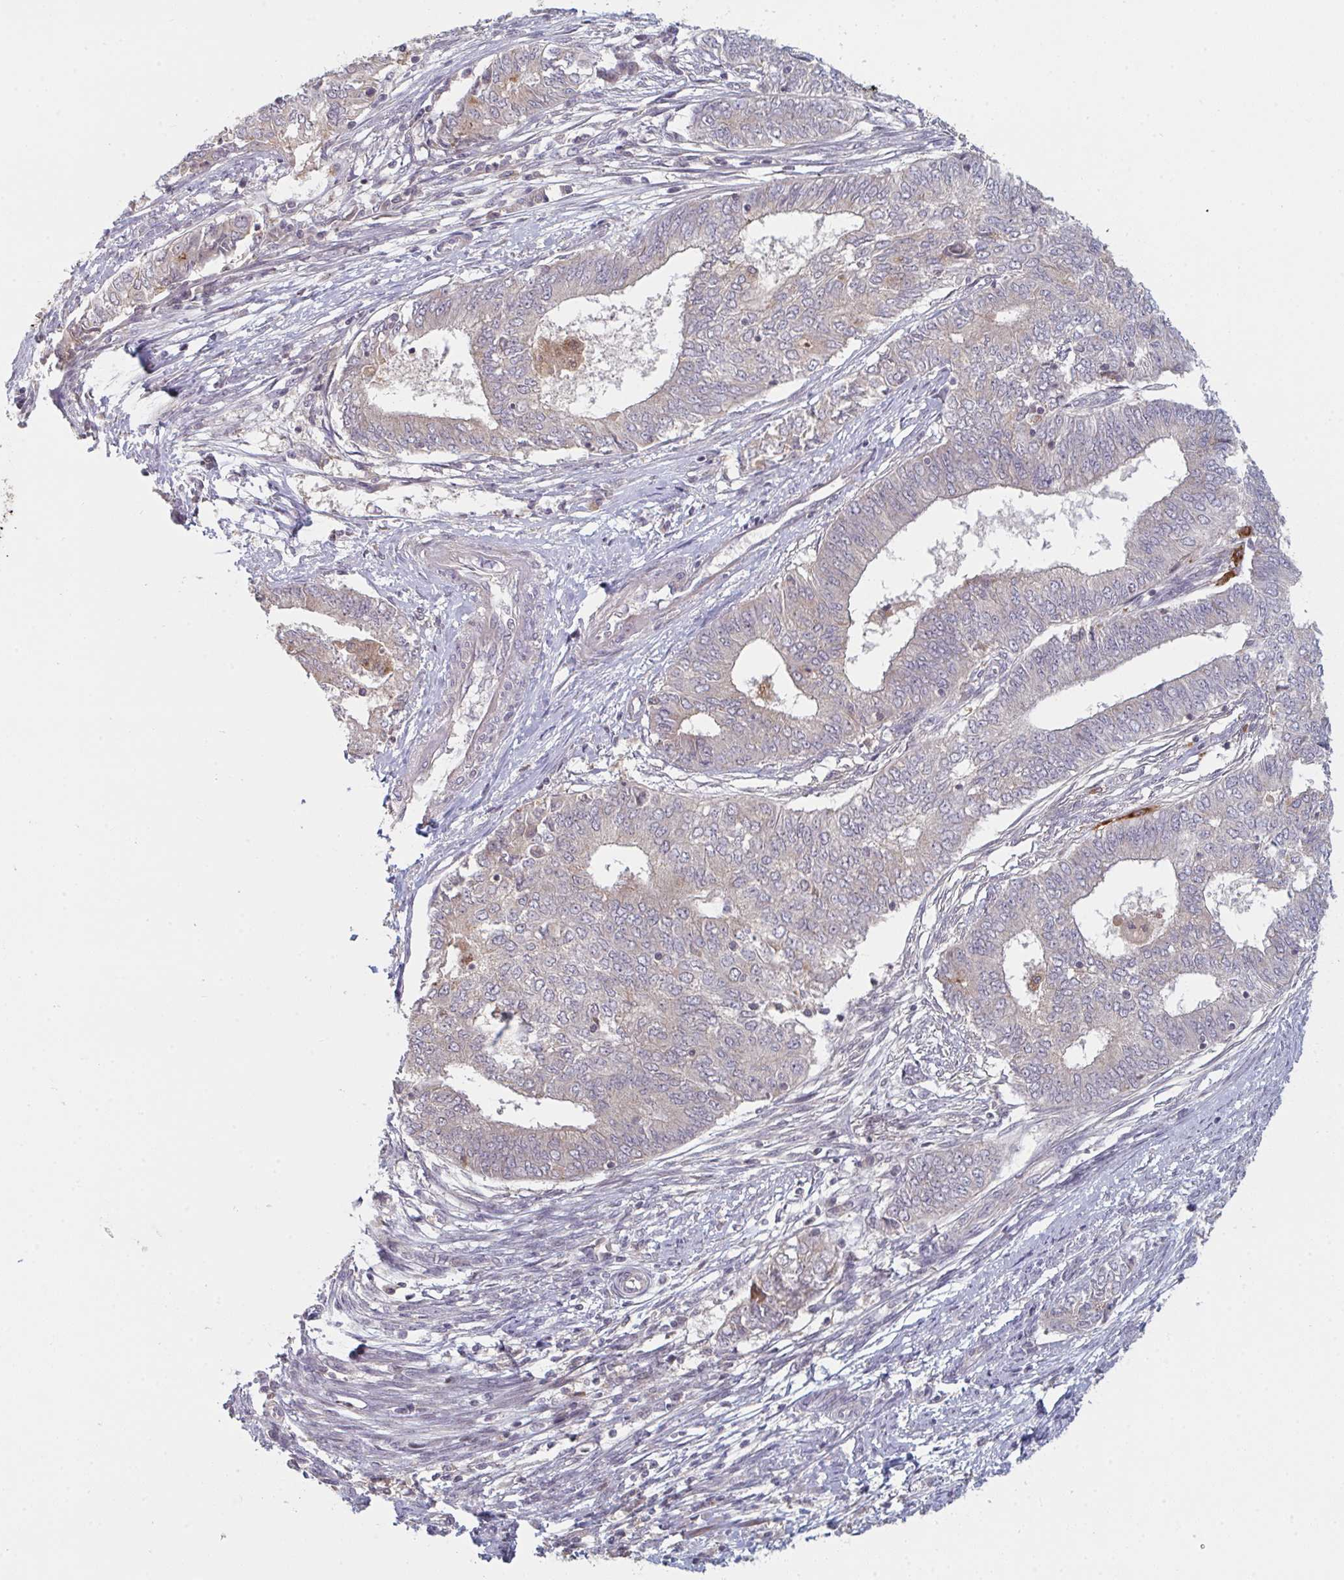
{"staining": {"intensity": "negative", "quantity": "none", "location": "none"}, "tissue": "endometrial cancer", "cell_type": "Tumor cells", "image_type": "cancer", "snomed": [{"axis": "morphology", "description": "Adenocarcinoma, NOS"}, {"axis": "topography", "description": "Endometrium"}], "caption": "The immunohistochemistry (IHC) micrograph has no significant staining in tumor cells of adenocarcinoma (endometrial) tissue. Nuclei are stained in blue.", "gene": "DCST1", "patient": {"sex": "female", "age": 62}}